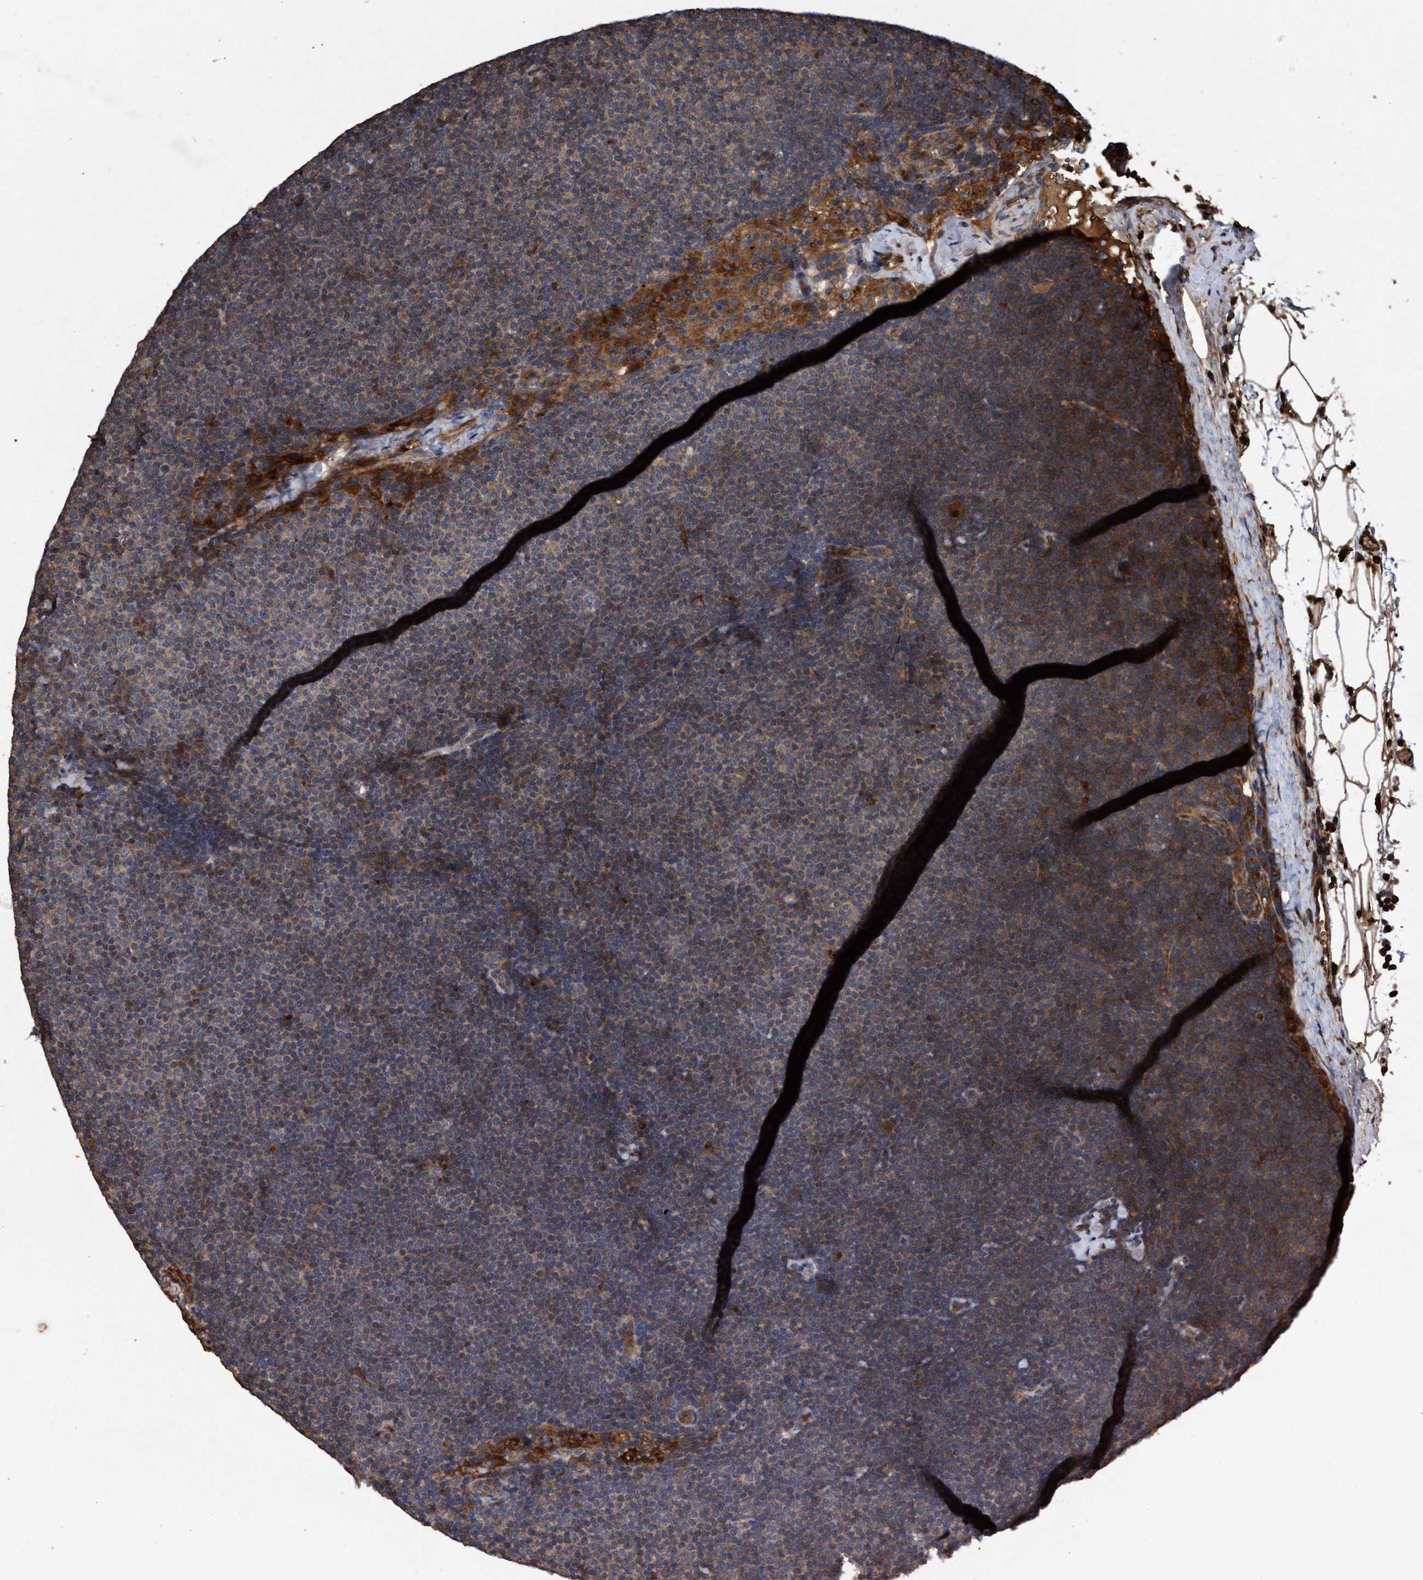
{"staining": {"intensity": "weak", "quantity": "<25%", "location": "cytoplasmic/membranous"}, "tissue": "lymphoma", "cell_type": "Tumor cells", "image_type": "cancer", "snomed": [{"axis": "morphology", "description": "Malignant lymphoma, non-Hodgkin's type, Low grade"}, {"axis": "topography", "description": "Lymph node"}], "caption": "A high-resolution image shows immunohistochemistry staining of lymphoma, which exhibits no significant staining in tumor cells.", "gene": "CHMP6", "patient": {"sex": "female", "age": 53}}